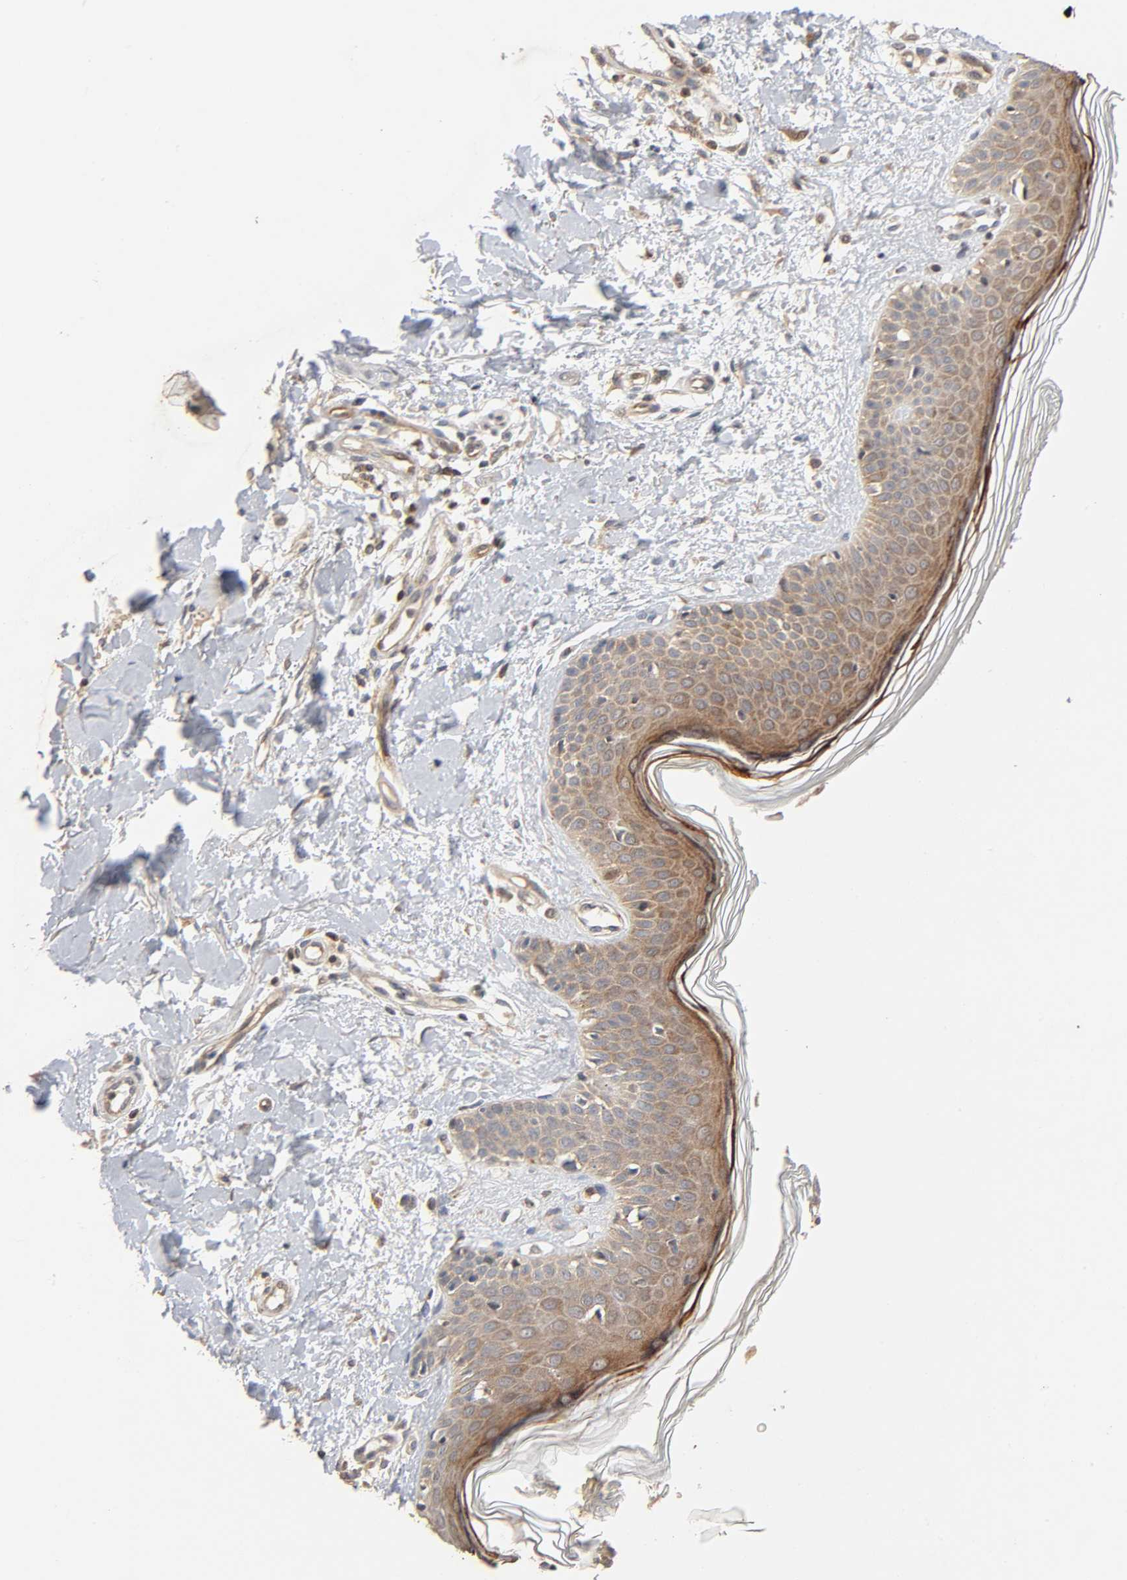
{"staining": {"intensity": "moderate", "quantity": "25%-75%", "location": "cytoplasmic/membranous"}, "tissue": "skin", "cell_type": "Fibroblasts", "image_type": "normal", "snomed": [{"axis": "morphology", "description": "Normal tissue, NOS"}, {"axis": "topography", "description": "Skin"}], "caption": "Immunohistochemical staining of unremarkable skin reveals moderate cytoplasmic/membranous protein expression in approximately 25%-75% of fibroblasts.", "gene": "NEMF", "patient": {"sex": "female", "age": 56}}